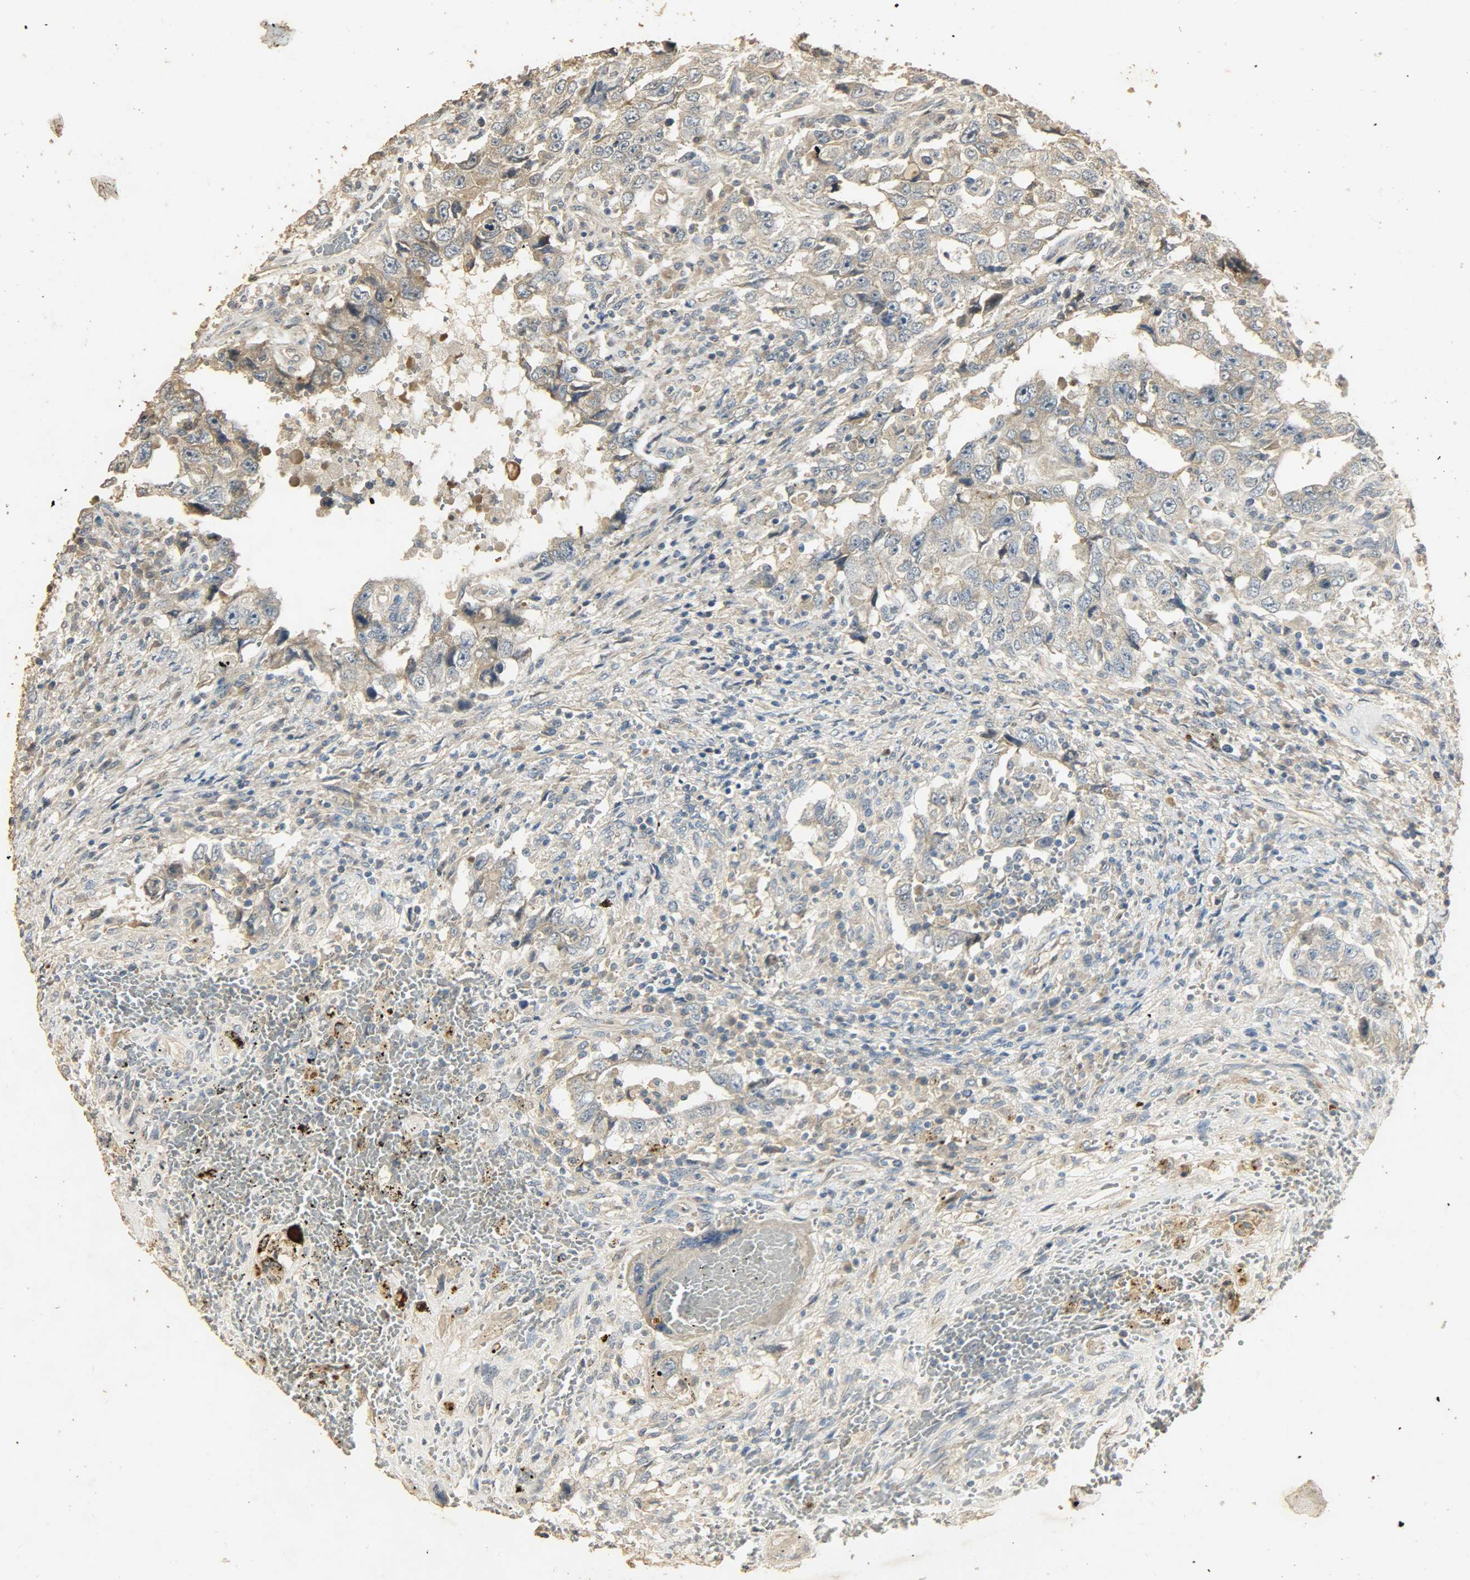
{"staining": {"intensity": "weak", "quantity": ">75%", "location": "cytoplasmic/membranous"}, "tissue": "testis cancer", "cell_type": "Tumor cells", "image_type": "cancer", "snomed": [{"axis": "morphology", "description": "Carcinoma, Embryonal, NOS"}, {"axis": "topography", "description": "Testis"}], "caption": "Tumor cells reveal low levels of weak cytoplasmic/membranous positivity in approximately >75% of cells in human testis cancer (embryonal carcinoma).", "gene": "ATP2B1", "patient": {"sex": "male", "age": 26}}